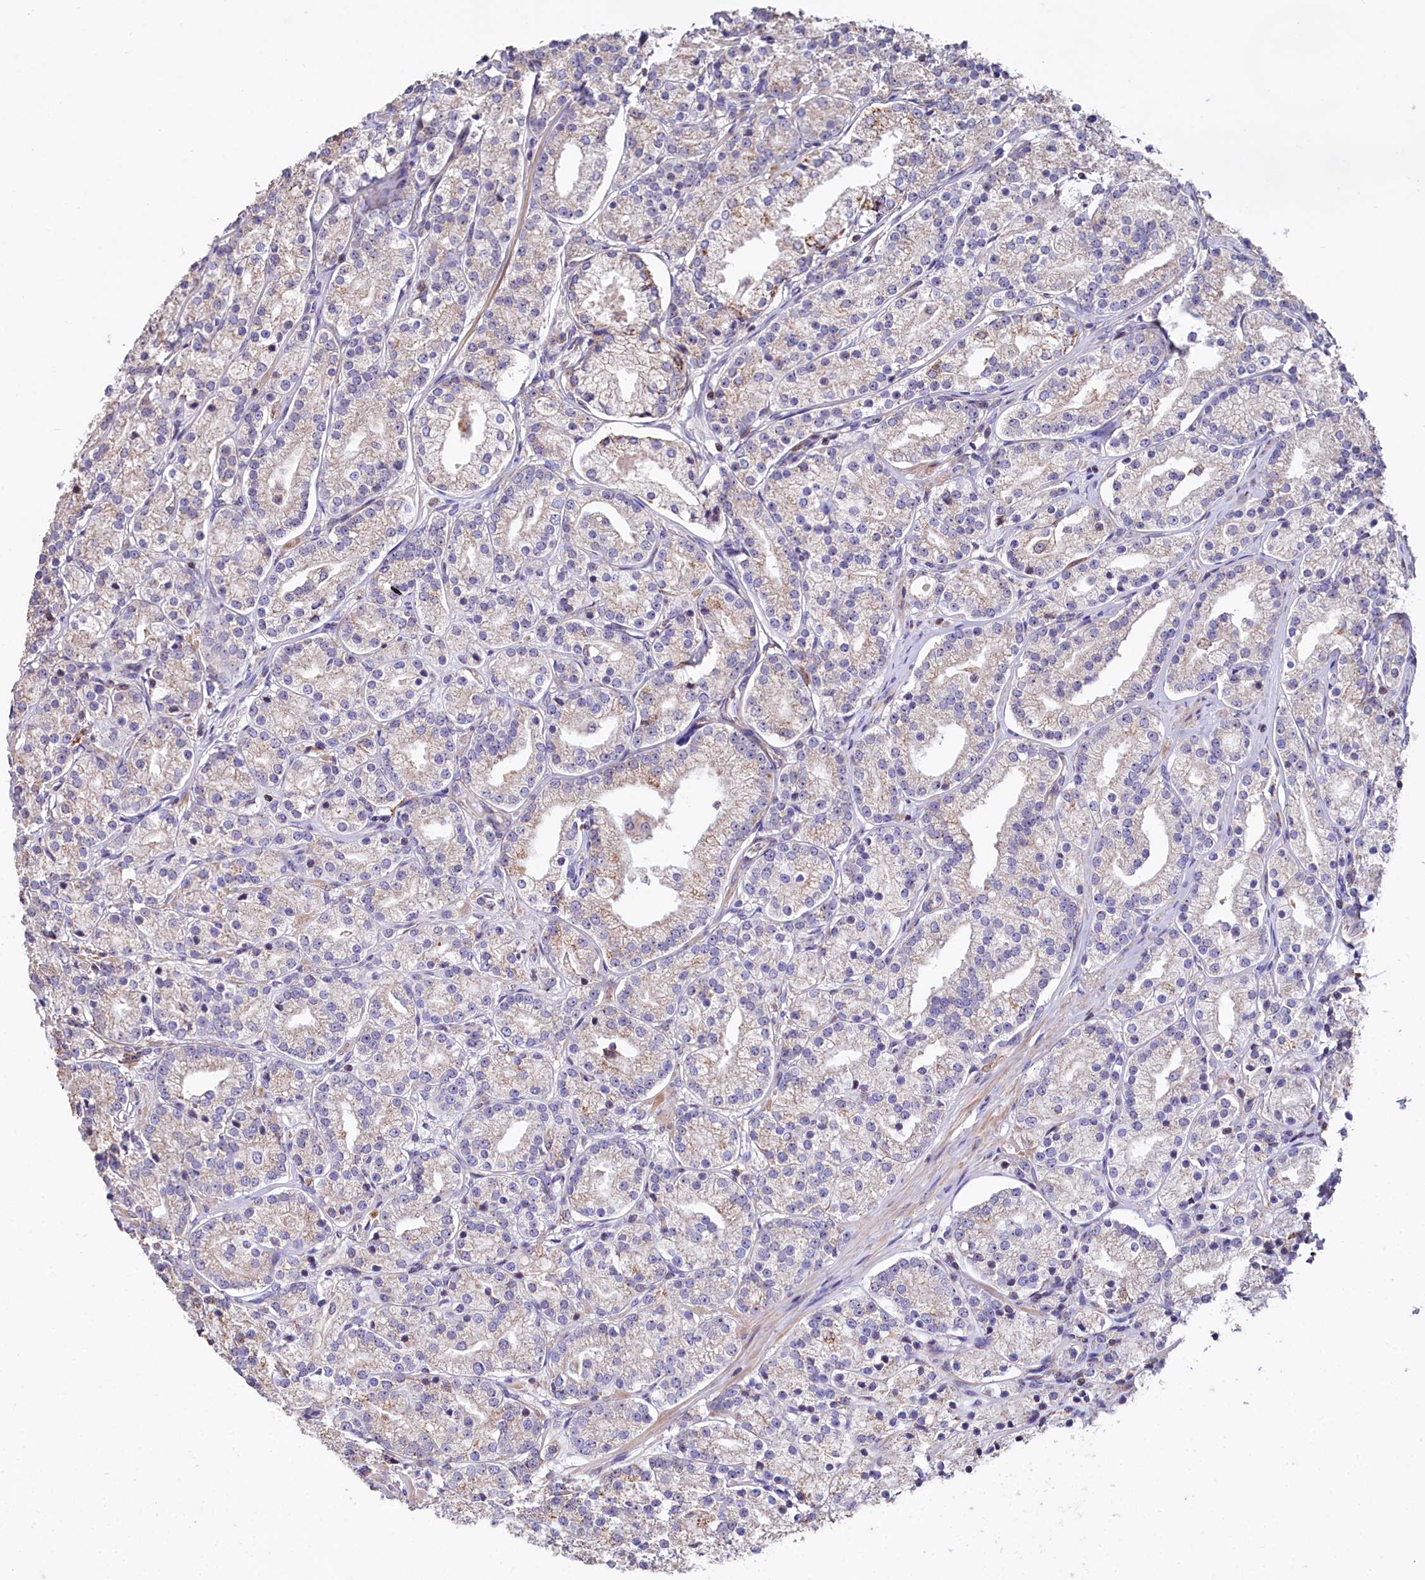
{"staining": {"intensity": "weak", "quantity": "25%-75%", "location": "cytoplasmic/membranous"}, "tissue": "prostate cancer", "cell_type": "Tumor cells", "image_type": "cancer", "snomed": [{"axis": "morphology", "description": "Adenocarcinoma, High grade"}, {"axis": "topography", "description": "Prostate"}], "caption": "Immunohistochemistry of prostate cancer (high-grade adenocarcinoma) exhibits low levels of weak cytoplasmic/membranous staining in about 25%-75% of tumor cells.", "gene": "RPUSD3", "patient": {"sex": "male", "age": 69}}